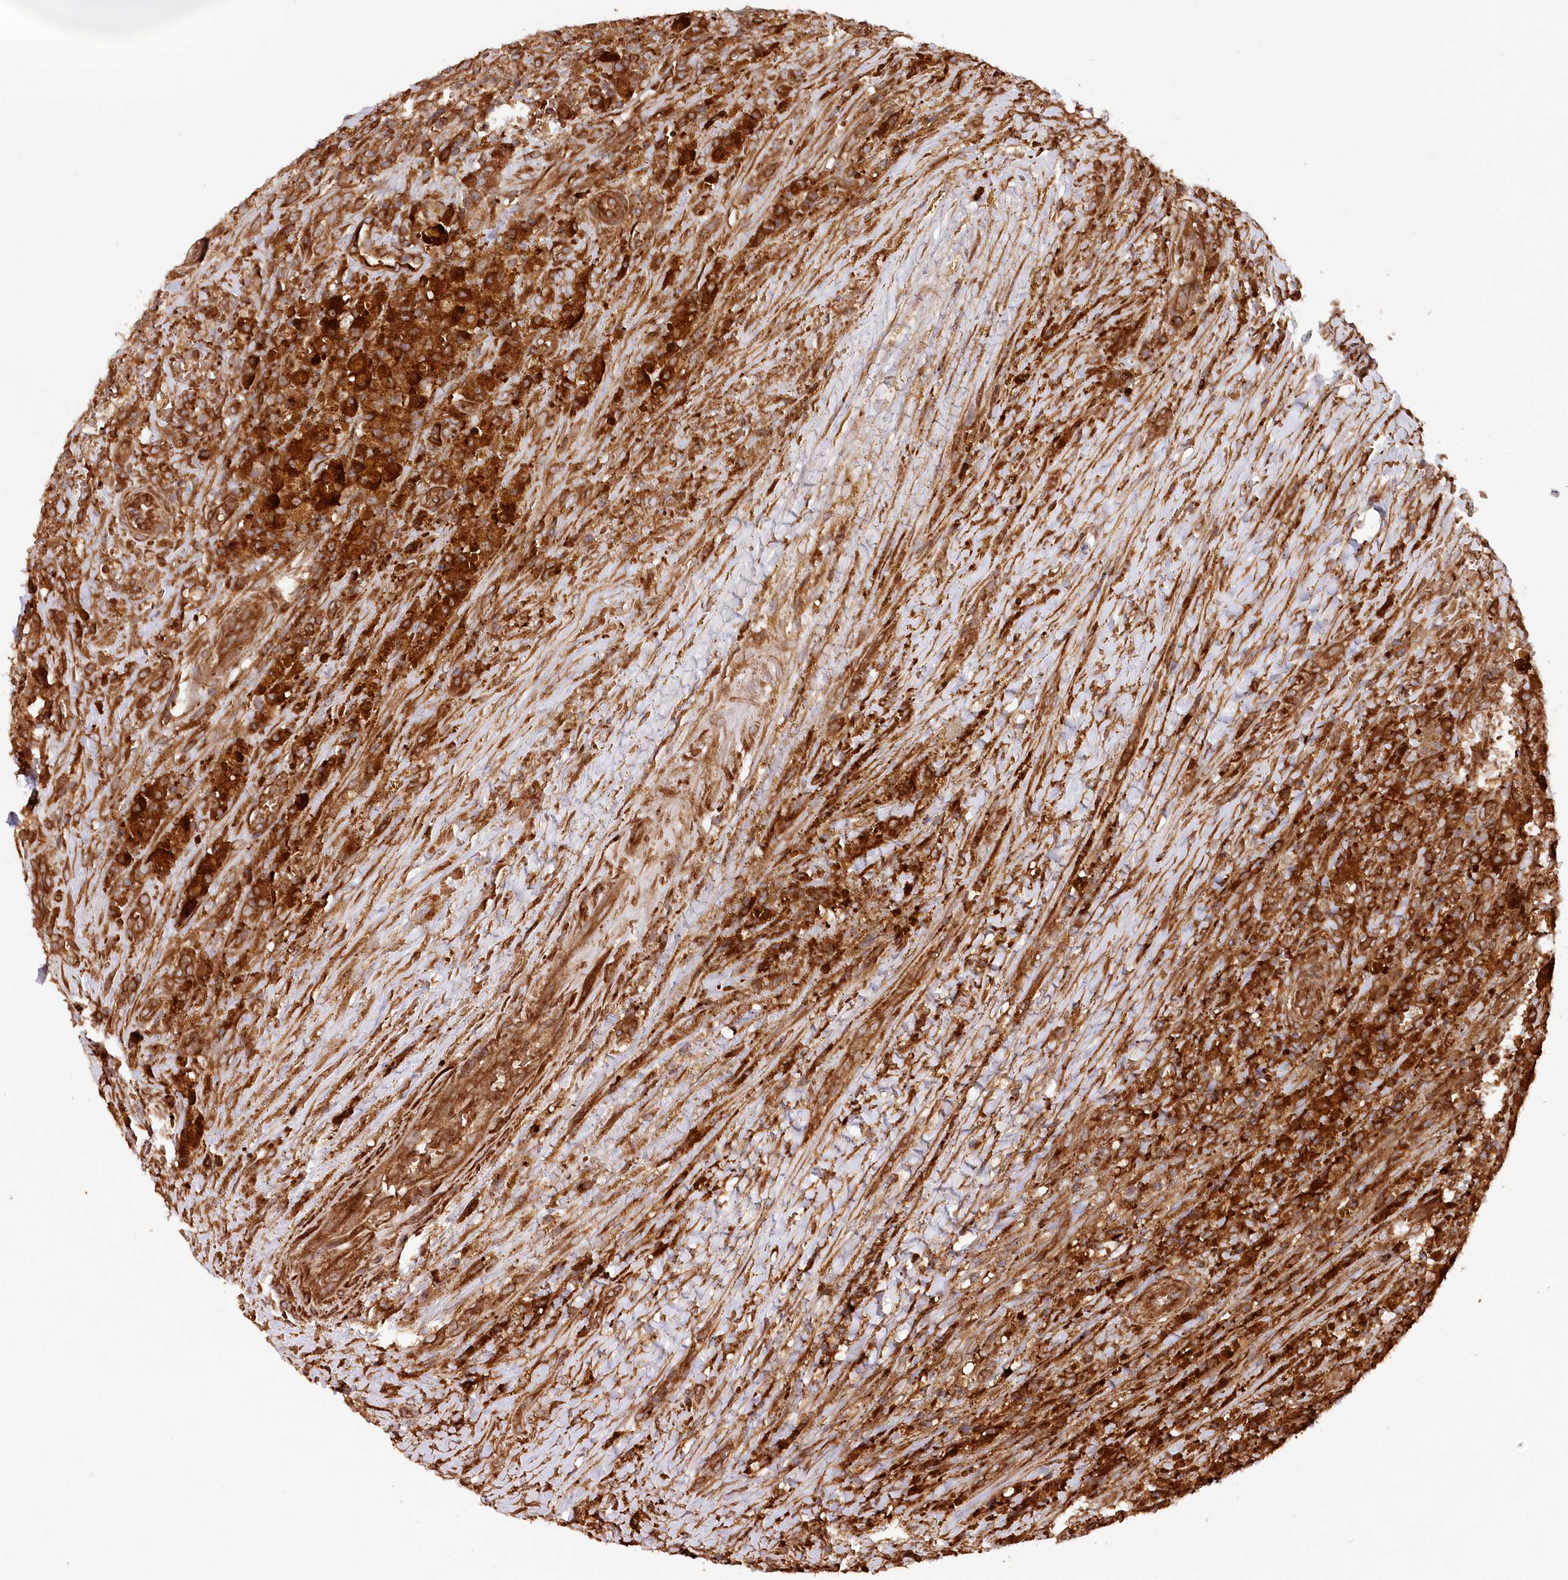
{"staining": {"intensity": "strong", "quantity": ">75%", "location": "cytoplasmic/membranous"}, "tissue": "thyroid cancer", "cell_type": "Tumor cells", "image_type": "cancer", "snomed": [{"axis": "morphology", "description": "Papillary adenocarcinoma, NOS"}, {"axis": "topography", "description": "Thyroid gland"}], "caption": "IHC staining of thyroid papillary adenocarcinoma, which shows high levels of strong cytoplasmic/membranous expression in approximately >75% of tumor cells indicating strong cytoplasmic/membranous protein positivity. The staining was performed using DAB (3,3'-diaminobenzidine) (brown) for protein detection and nuclei were counterstained in hematoxylin (blue).", "gene": "PAIP2", "patient": {"sex": "male", "age": 77}}